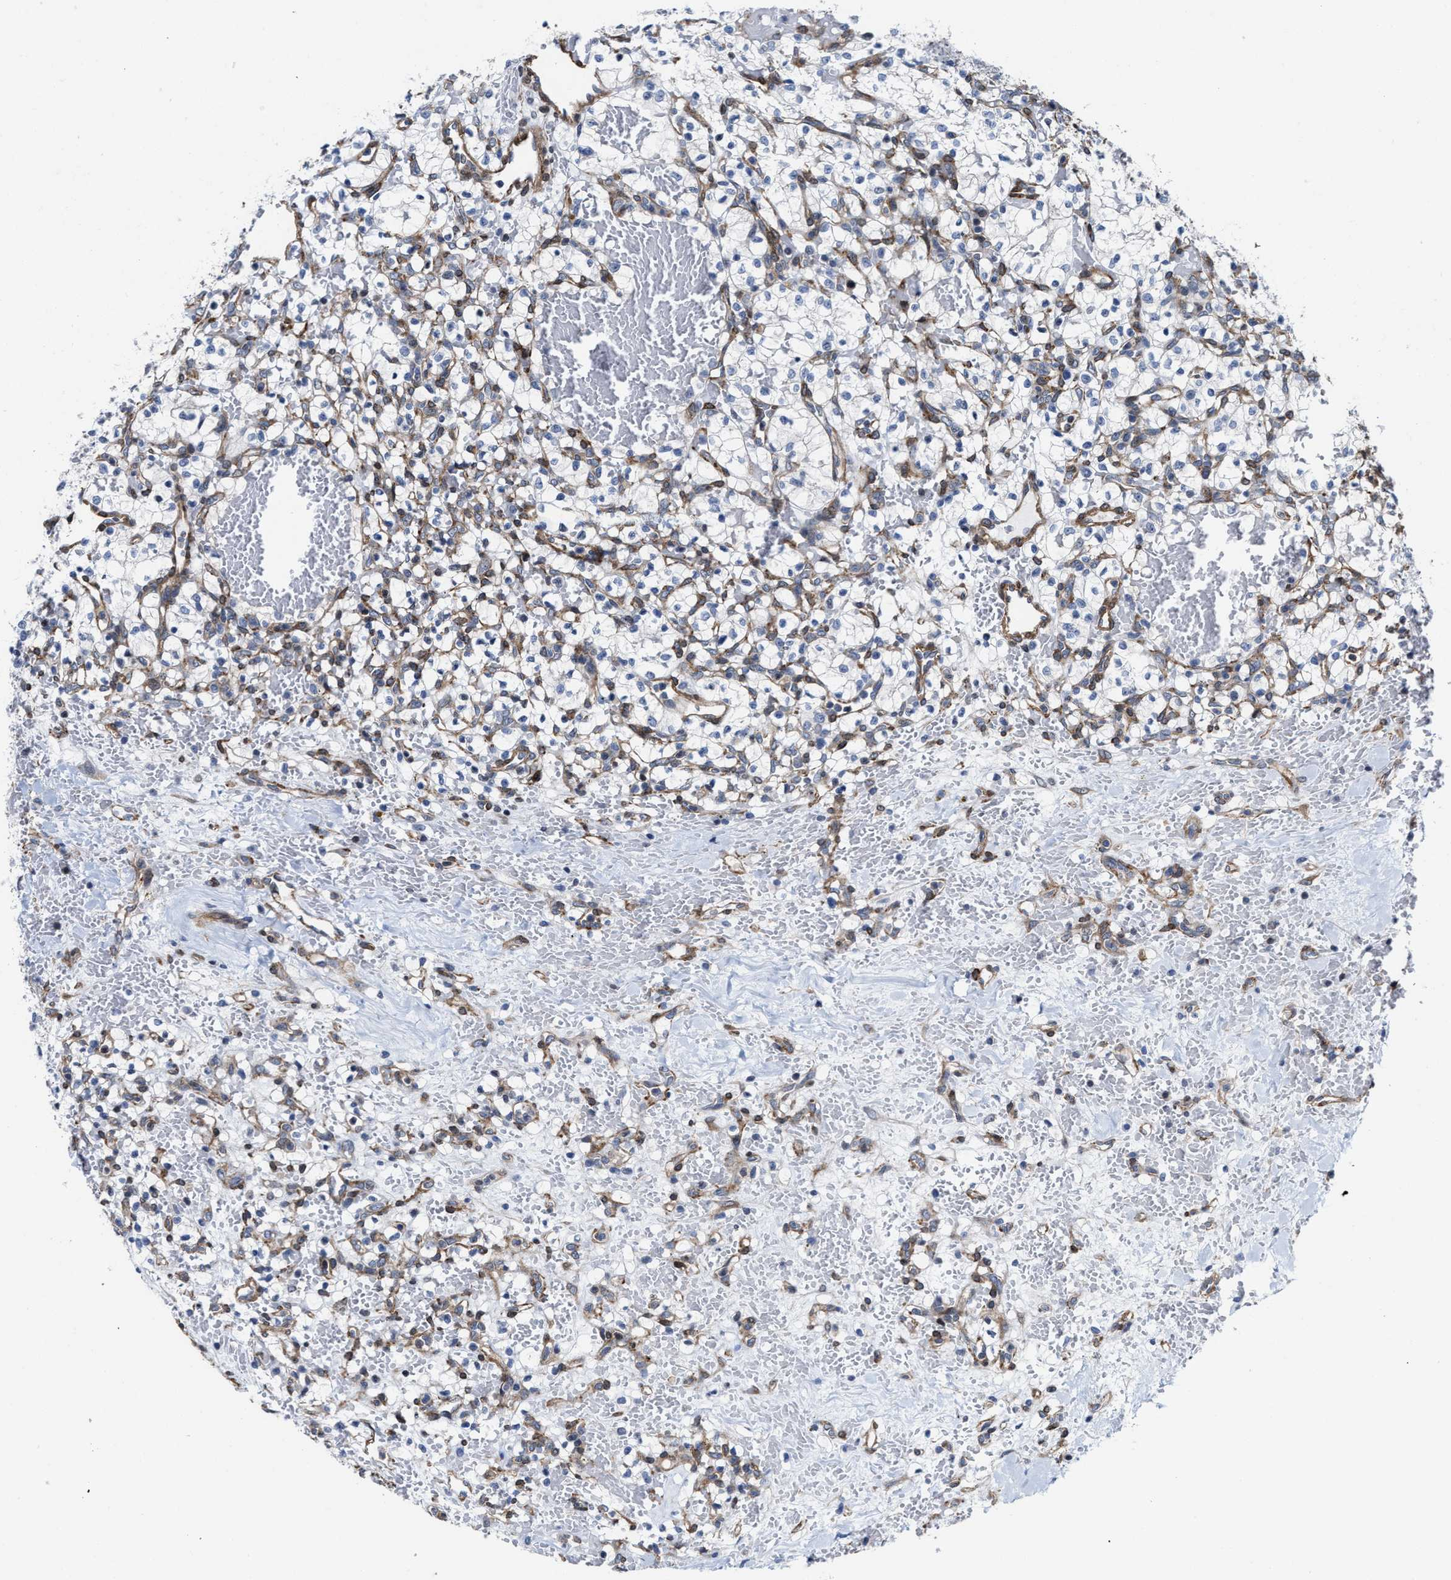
{"staining": {"intensity": "negative", "quantity": "none", "location": "none"}, "tissue": "renal cancer", "cell_type": "Tumor cells", "image_type": "cancer", "snomed": [{"axis": "morphology", "description": "Adenocarcinoma, NOS"}, {"axis": "topography", "description": "Kidney"}], "caption": "High power microscopy image of an immunohistochemistry micrograph of renal cancer, revealing no significant staining in tumor cells.", "gene": "TGFB1I1", "patient": {"sex": "female", "age": 60}}